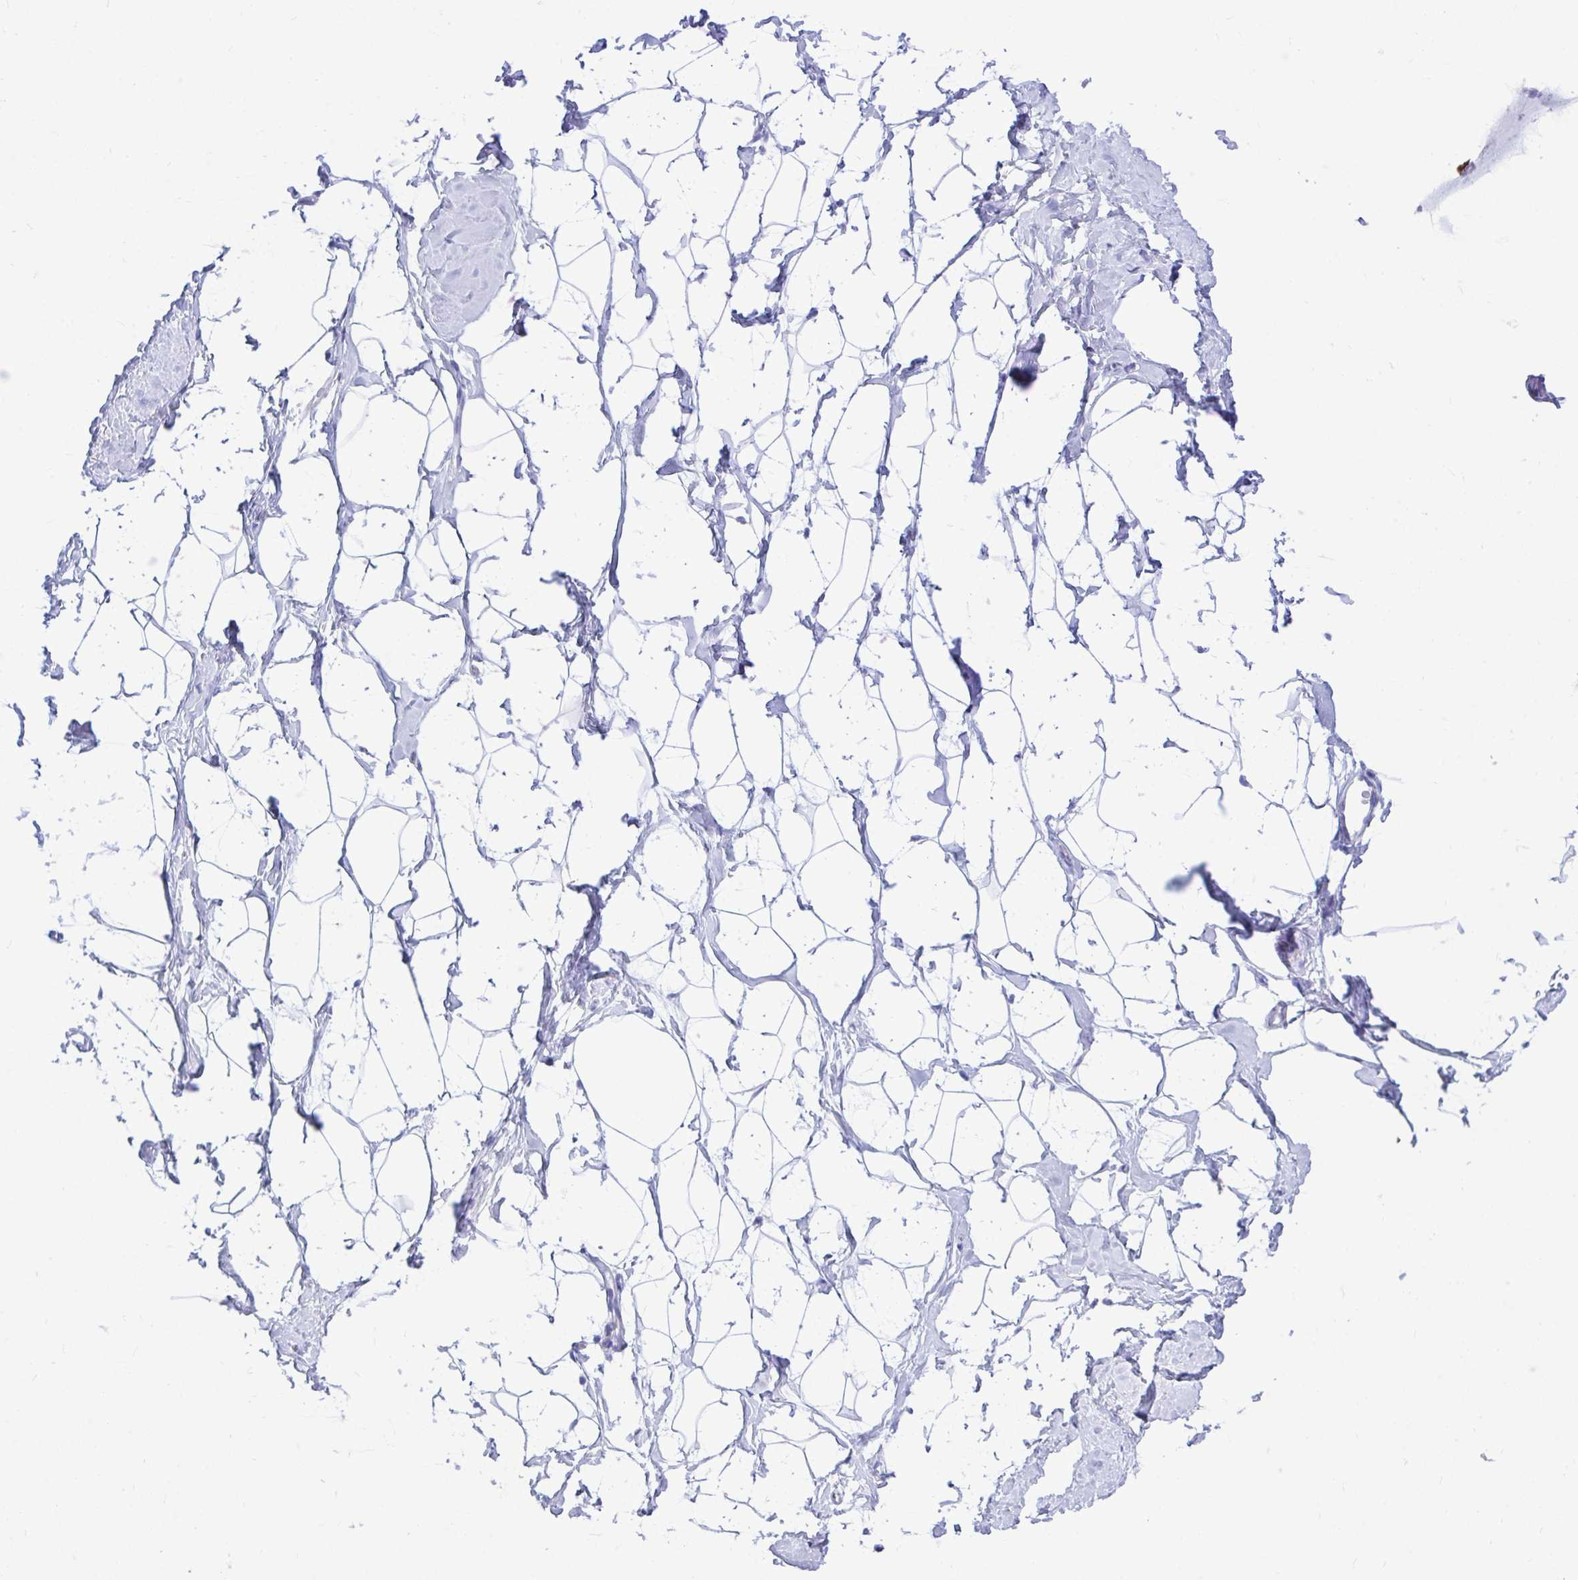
{"staining": {"intensity": "negative", "quantity": "none", "location": "none"}, "tissue": "breast", "cell_type": "Adipocytes", "image_type": "normal", "snomed": [{"axis": "morphology", "description": "Normal tissue, NOS"}, {"axis": "topography", "description": "Breast"}], "caption": "This is an IHC photomicrograph of benign breast. There is no positivity in adipocytes.", "gene": "SHISA8", "patient": {"sex": "female", "age": 32}}